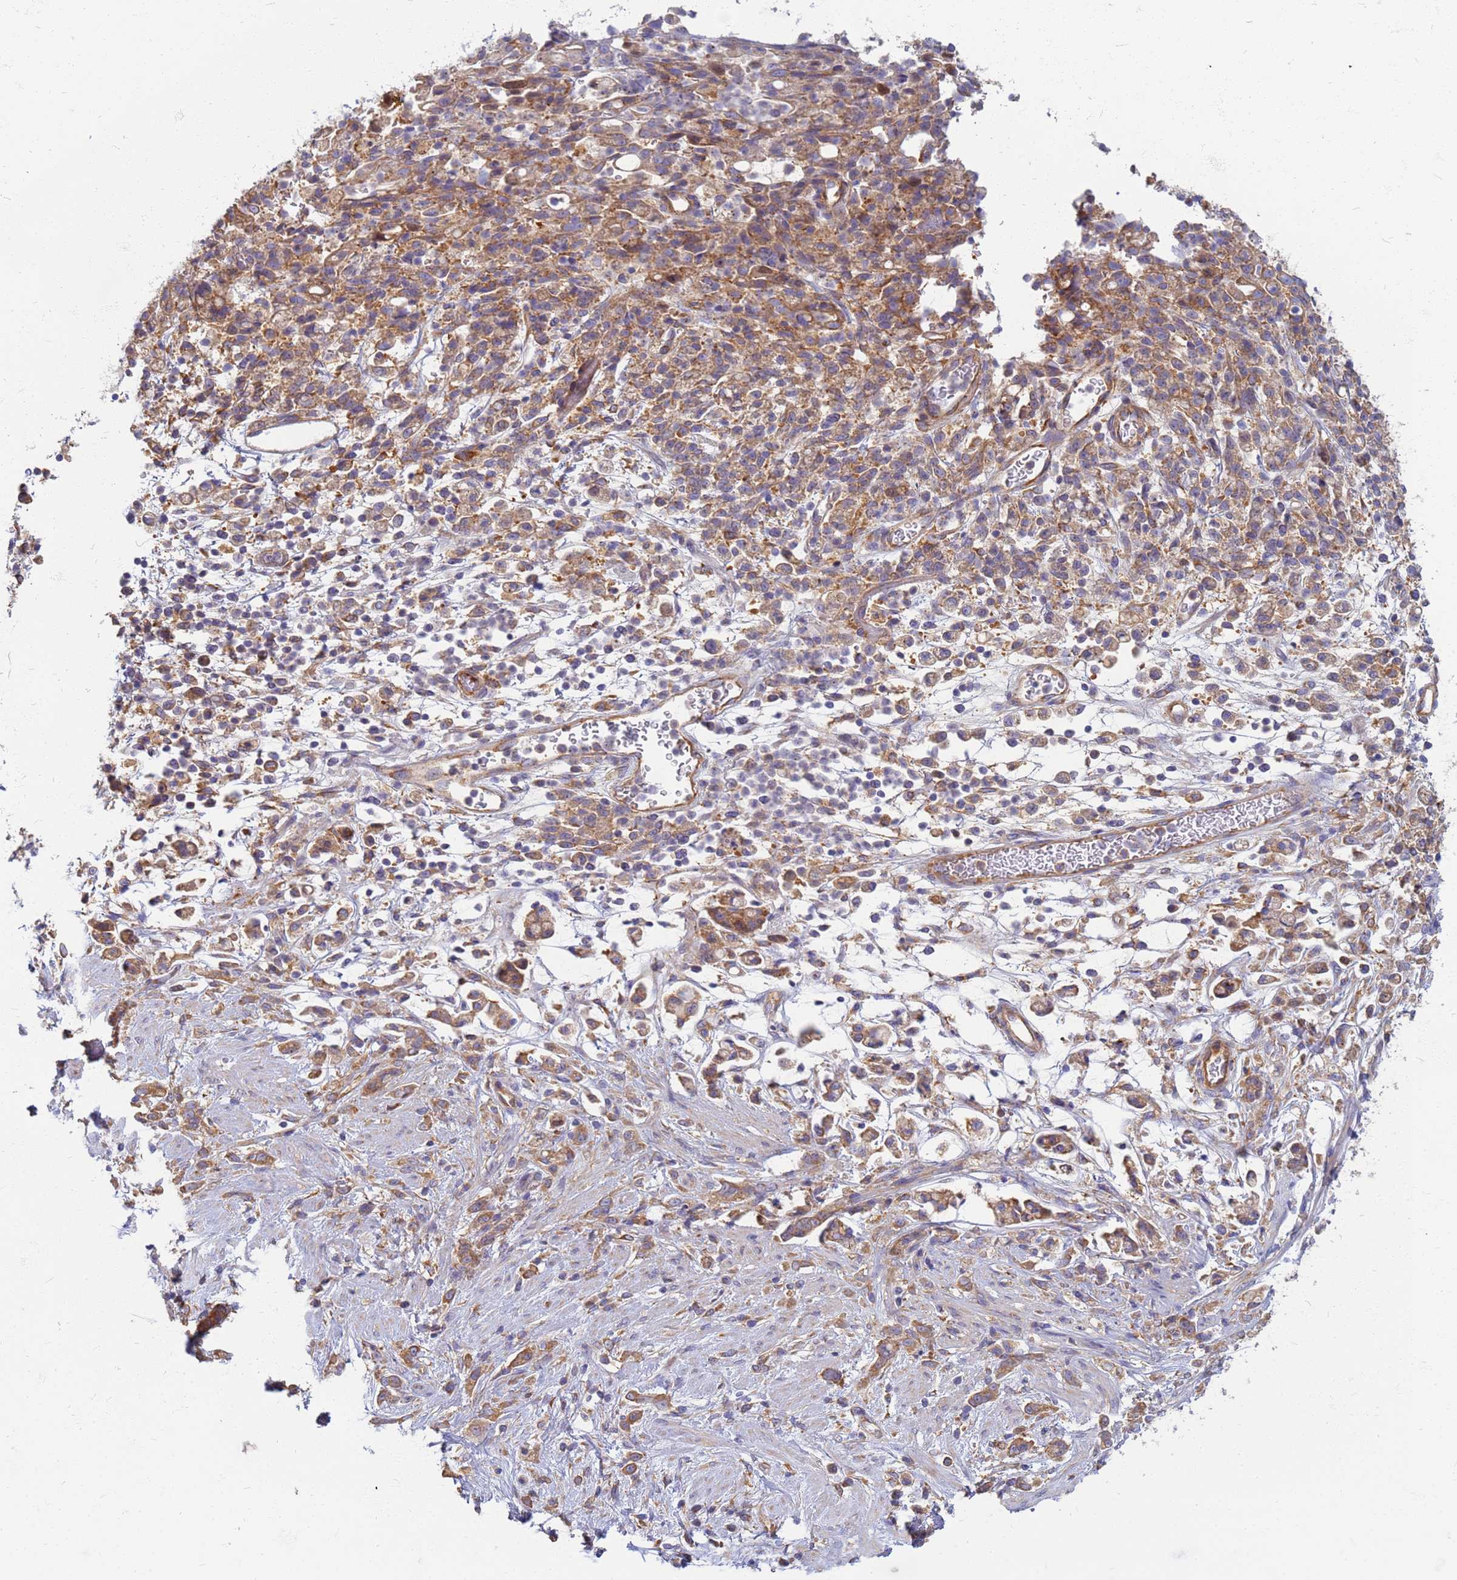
{"staining": {"intensity": "moderate", "quantity": ">75%", "location": "cytoplasmic/membranous"}, "tissue": "stomach cancer", "cell_type": "Tumor cells", "image_type": "cancer", "snomed": [{"axis": "morphology", "description": "Adenocarcinoma, NOS"}, {"axis": "topography", "description": "Stomach"}], "caption": "Immunohistochemical staining of human stomach adenocarcinoma demonstrates medium levels of moderate cytoplasmic/membranous expression in approximately >75% of tumor cells. The staining is performed using DAB (3,3'-diaminobenzidine) brown chromogen to label protein expression. The nuclei are counter-stained blue using hematoxylin.", "gene": "EEA1", "patient": {"sex": "female", "age": 60}}